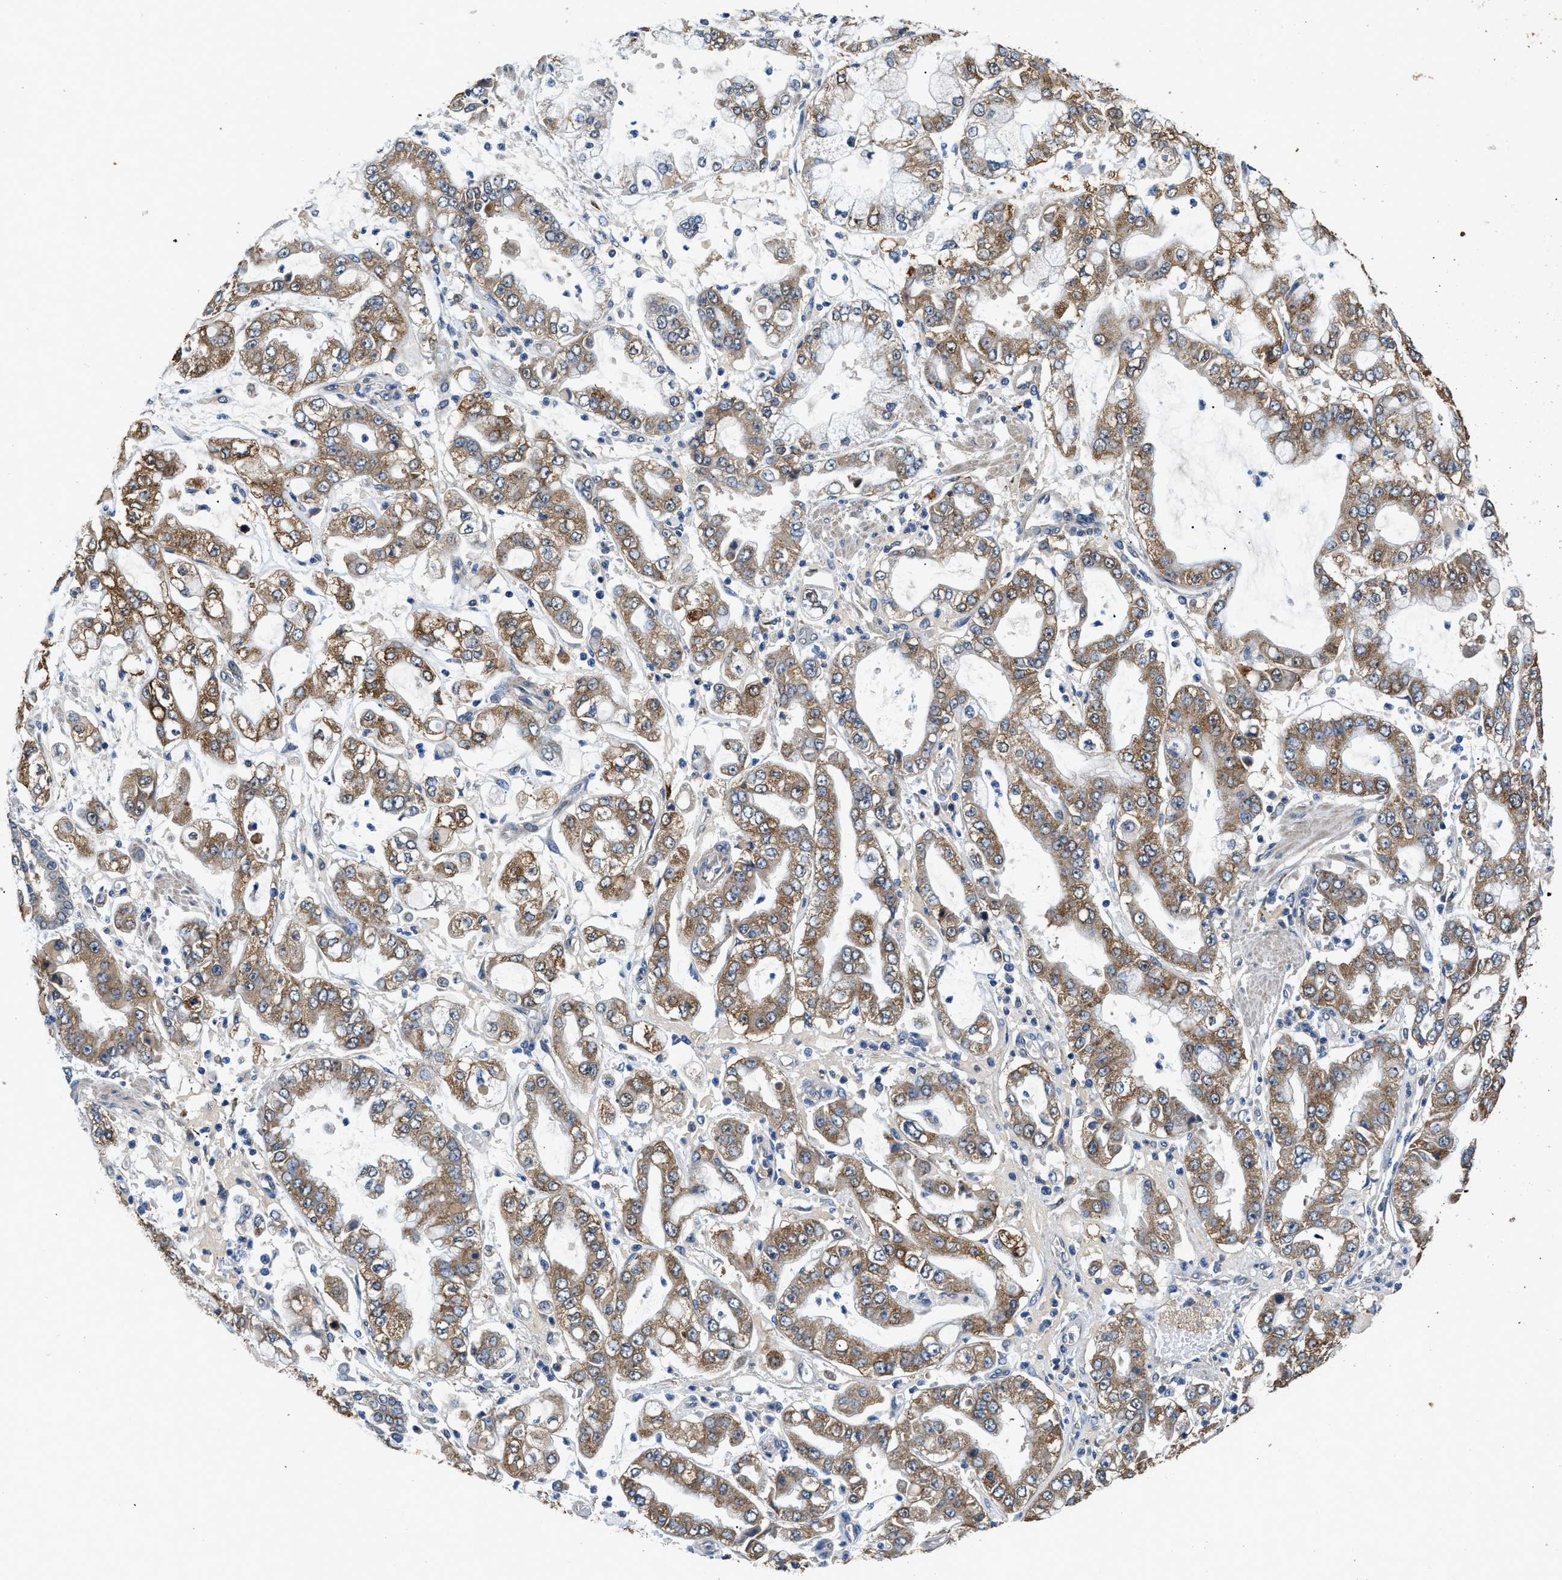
{"staining": {"intensity": "moderate", "quantity": ">75%", "location": "cytoplasmic/membranous"}, "tissue": "stomach cancer", "cell_type": "Tumor cells", "image_type": "cancer", "snomed": [{"axis": "morphology", "description": "Adenocarcinoma, NOS"}, {"axis": "topography", "description": "Stomach"}], "caption": "Protein expression by IHC reveals moderate cytoplasmic/membranous staining in about >75% of tumor cells in stomach cancer.", "gene": "CDK15", "patient": {"sex": "male", "age": 76}}